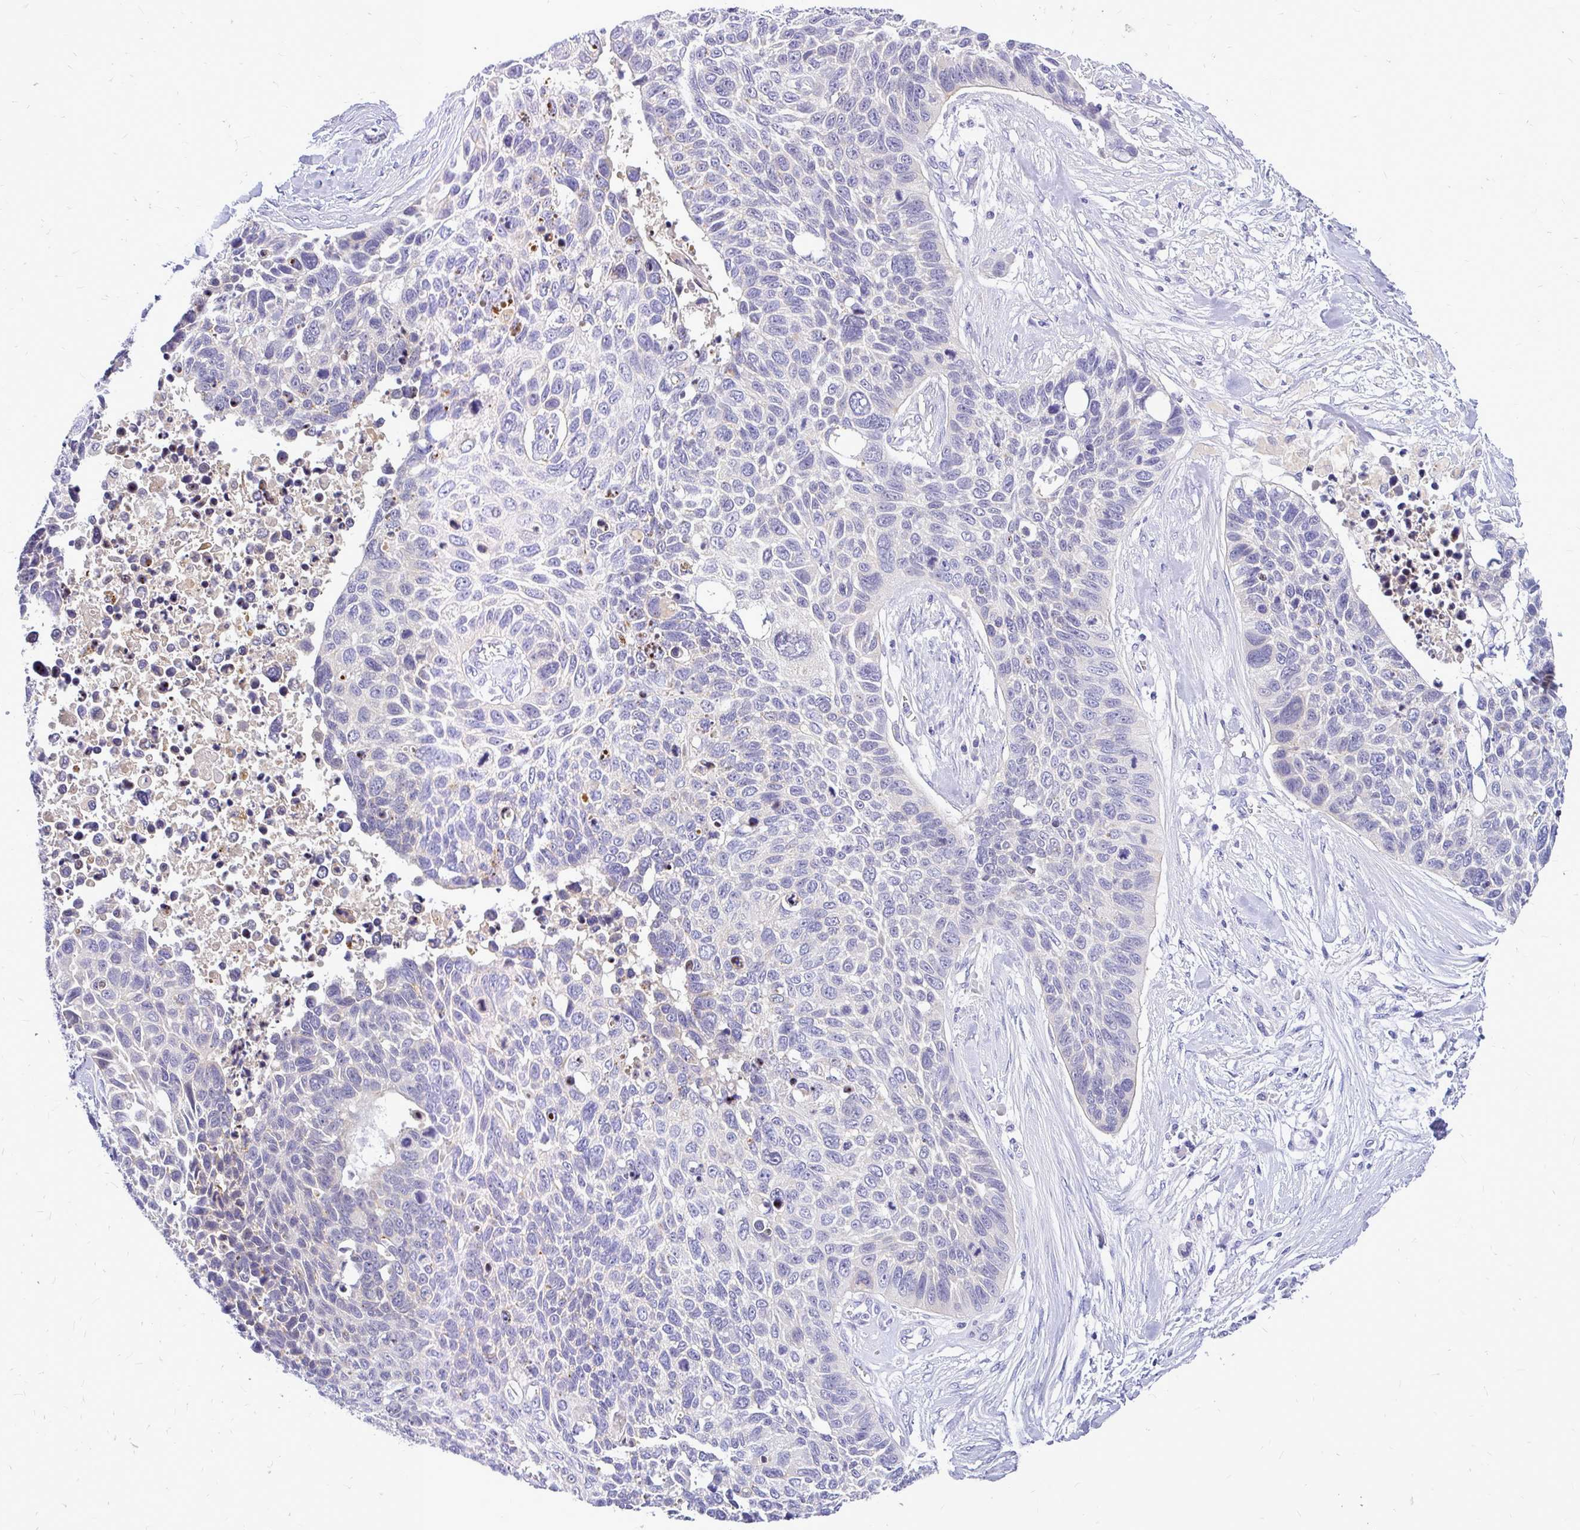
{"staining": {"intensity": "negative", "quantity": "none", "location": "none"}, "tissue": "lung cancer", "cell_type": "Tumor cells", "image_type": "cancer", "snomed": [{"axis": "morphology", "description": "Squamous cell carcinoma, NOS"}, {"axis": "topography", "description": "Lung"}], "caption": "This is an immunohistochemistry (IHC) histopathology image of lung cancer (squamous cell carcinoma). There is no positivity in tumor cells.", "gene": "MAP1LC3A", "patient": {"sex": "male", "age": 62}}